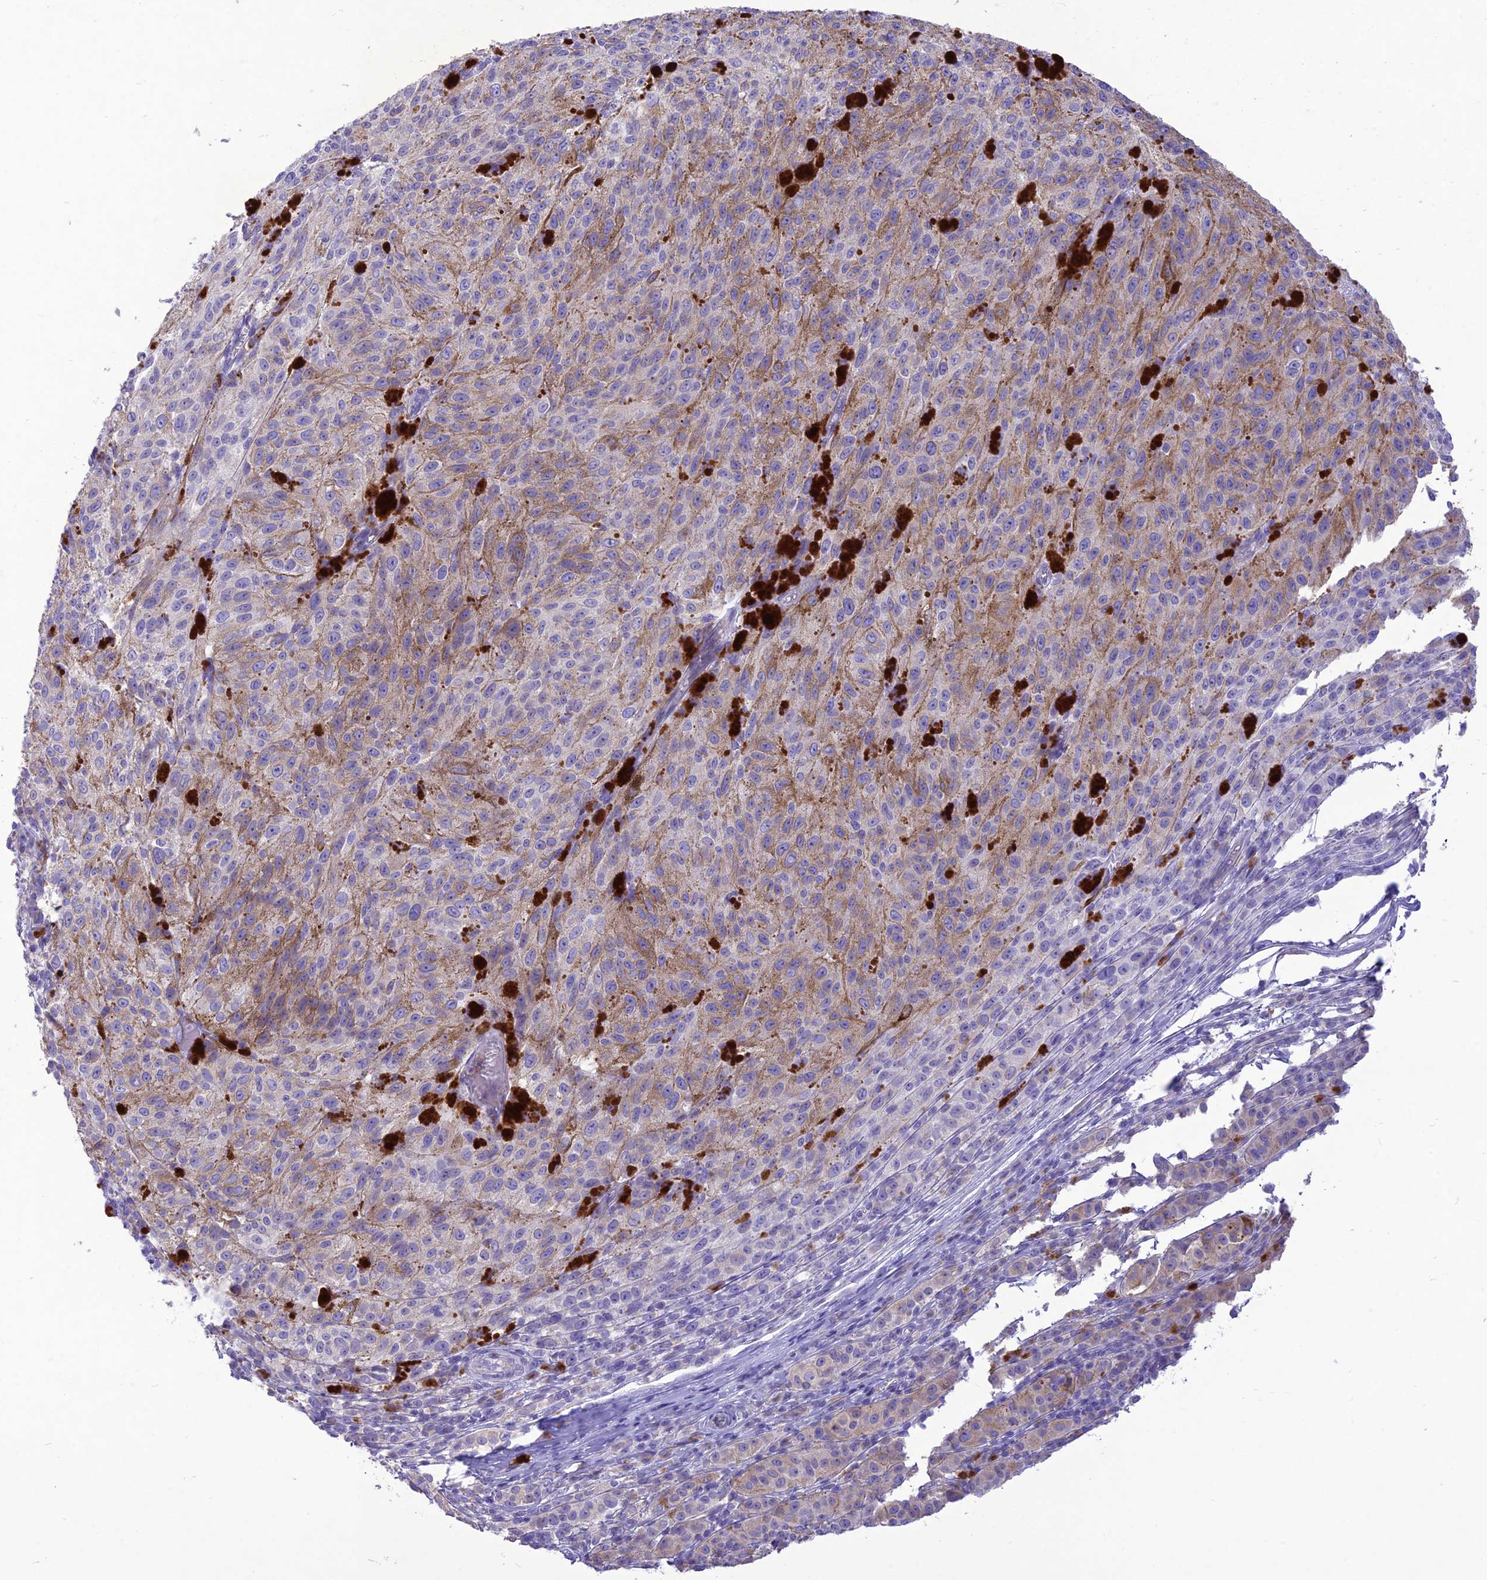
{"staining": {"intensity": "weak", "quantity": "25%-75%", "location": "cytoplasmic/membranous"}, "tissue": "melanoma", "cell_type": "Tumor cells", "image_type": "cancer", "snomed": [{"axis": "morphology", "description": "Malignant melanoma, NOS"}, {"axis": "topography", "description": "Skin"}], "caption": "A high-resolution photomicrograph shows immunohistochemistry (IHC) staining of malignant melanoma, which demonstrates weak cytoplasmic/membranous staining in about 25%-75% of tumor cells.", "gene": "SLC13A5", "patient": {"sex": "female", "age": 52}}